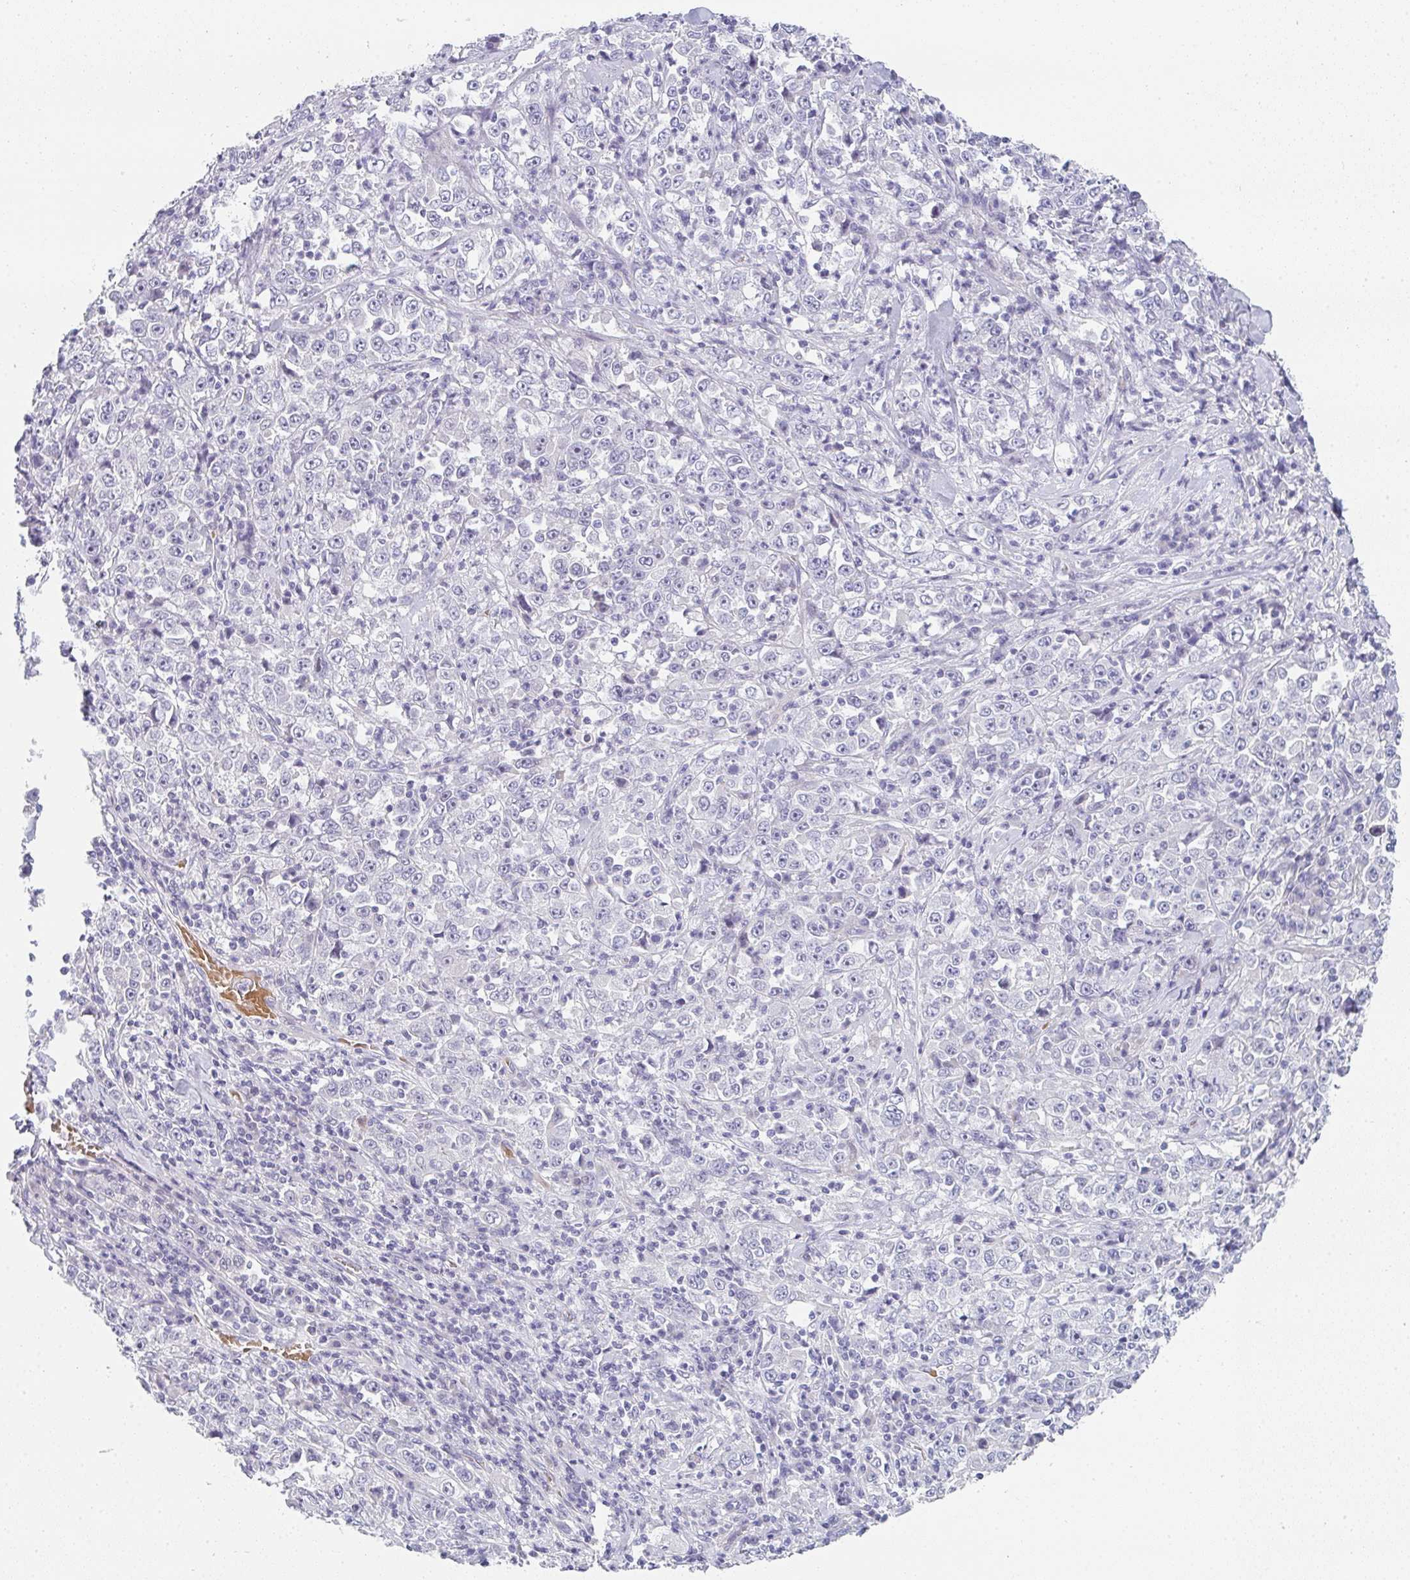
{"staining": {"intensity": "negative", "quantity": "none", "location": "none"}, "tissue": "stomach cancer", "cell_type": "Tumor cells", "image_type": "cancer", "snomed": [{"axis": "morphology", "description": "Normal tissue, NOS"}, {"axis": "morphology", "description": "Adenocarcinoma, NOS"}, {"axis": "topography", "description": "Stomach, upper"}, {"axis": "topography", "description": "Stomach"}], "caption": "IHC histopathology image of adenocarcinoma (stomach) stained for a protein (brown), which displays no positivity in tumor cells.", "gene": "NEU2", "patient": {"sex": "male", "age": 59}}